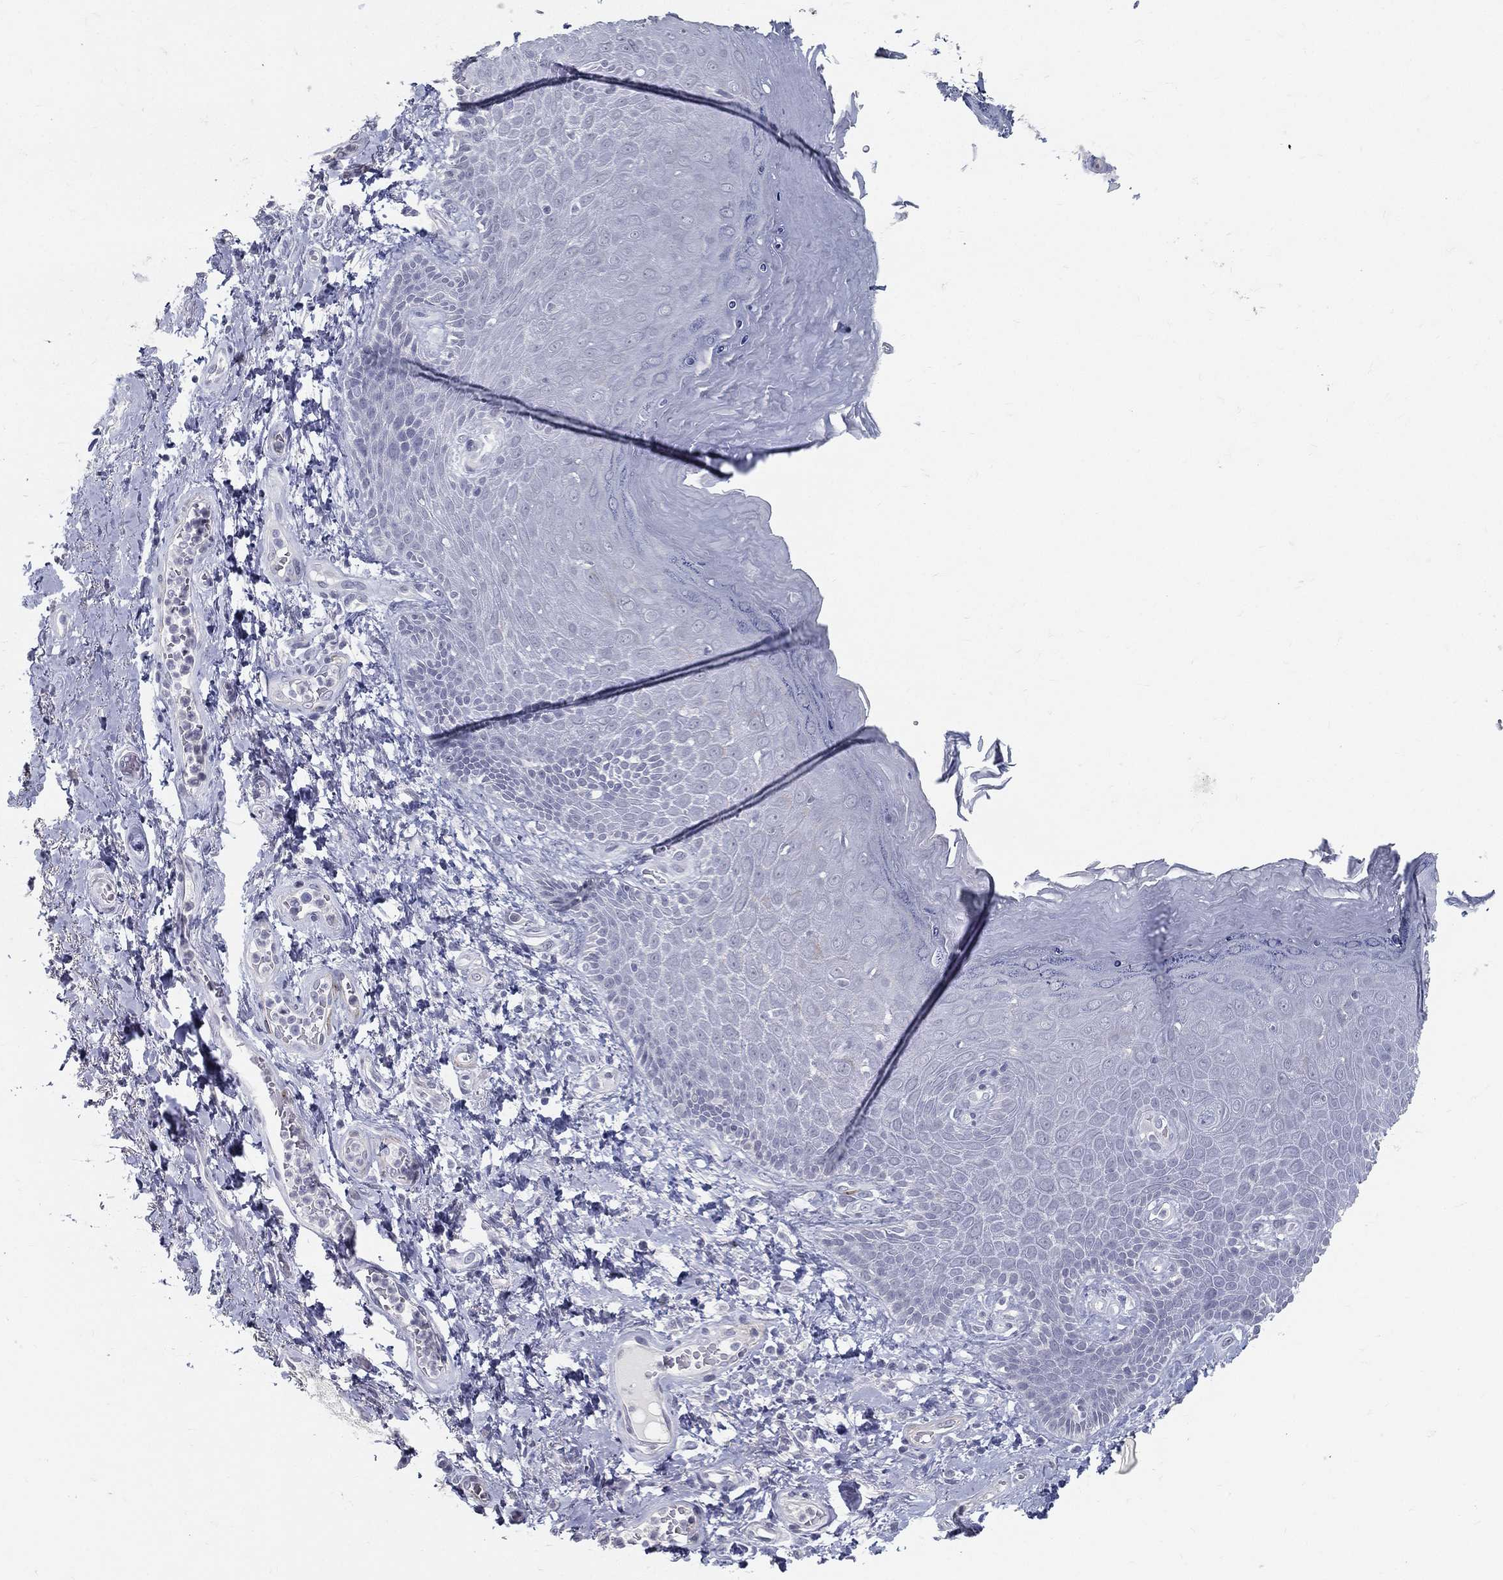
{"staining": {"intensity": "negative", "quantity": "none", "location": "none"}, "tissue": "skin", "cell_type": "Epidermal cells", "image_type": "normal", "snomed": [{"axis": "morphology", "description": "Normal tissue, NOS"}, {"axis": "topography", "description": "Anal"}], "caption": "The image exhibits no significant staining in epidermal cells of skin.", "gene": "ACE2", "patient": {"sex": "female", "age": 80}}